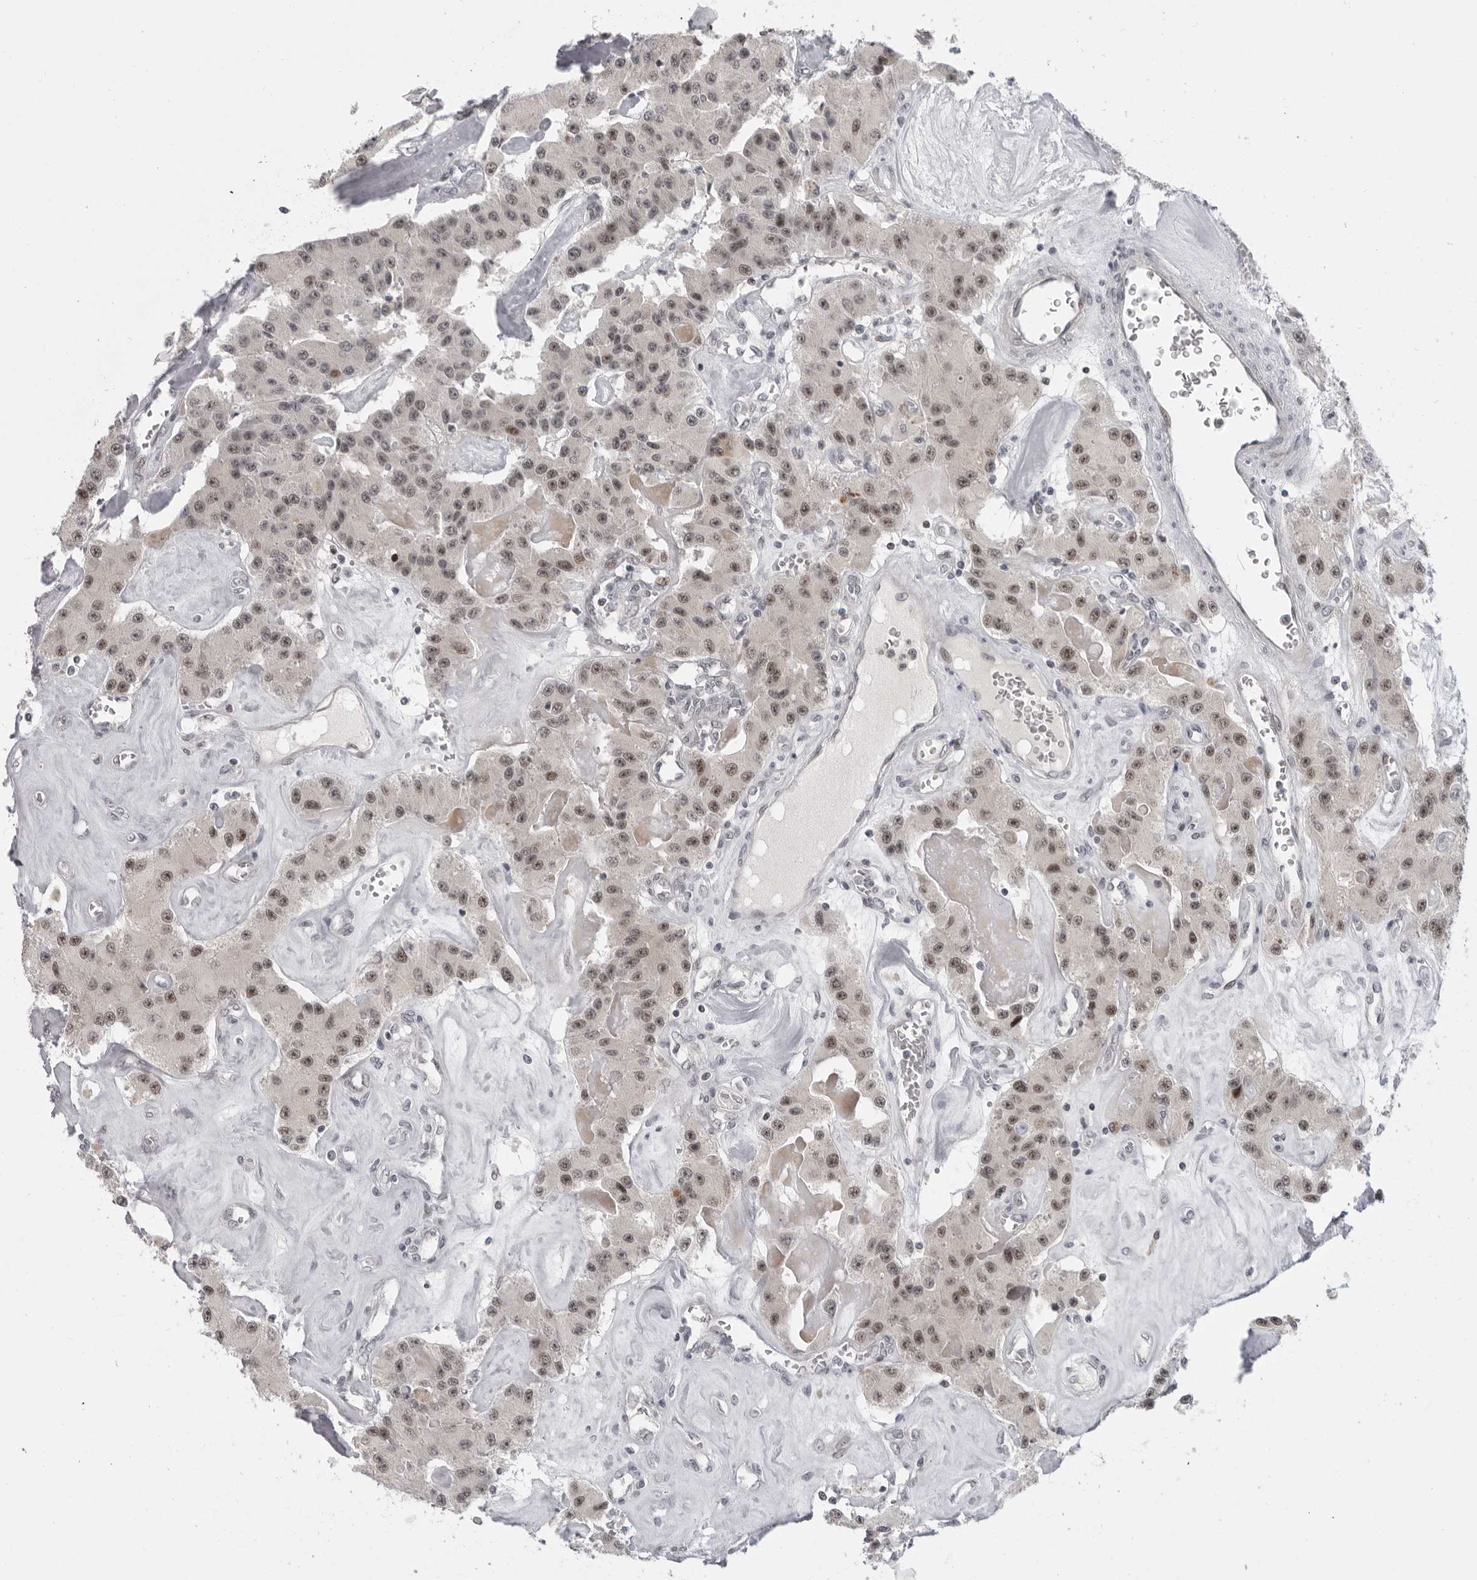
{"staining": {"intensity": "moderate", "quantity": ">75%", "location": "nuclear"}, "tissue": "carcinoid", "cell_type": "Tumor cells", "image_type": "cancer", "snomed": [{"axis": "morphology", "description": "Carcinoid, malignant, NOS"}, {"axis": "topography", "description": "Pancreas"}], "caption": "The image displays staining of malignant carcinoid, revealing moderate nuclear protein staining (brown color) within tumor cells. (IHC, brightfield microscopy, high magnification).", "gene": "ALPK2", "patient": {"sex": "male", "age": 41}}